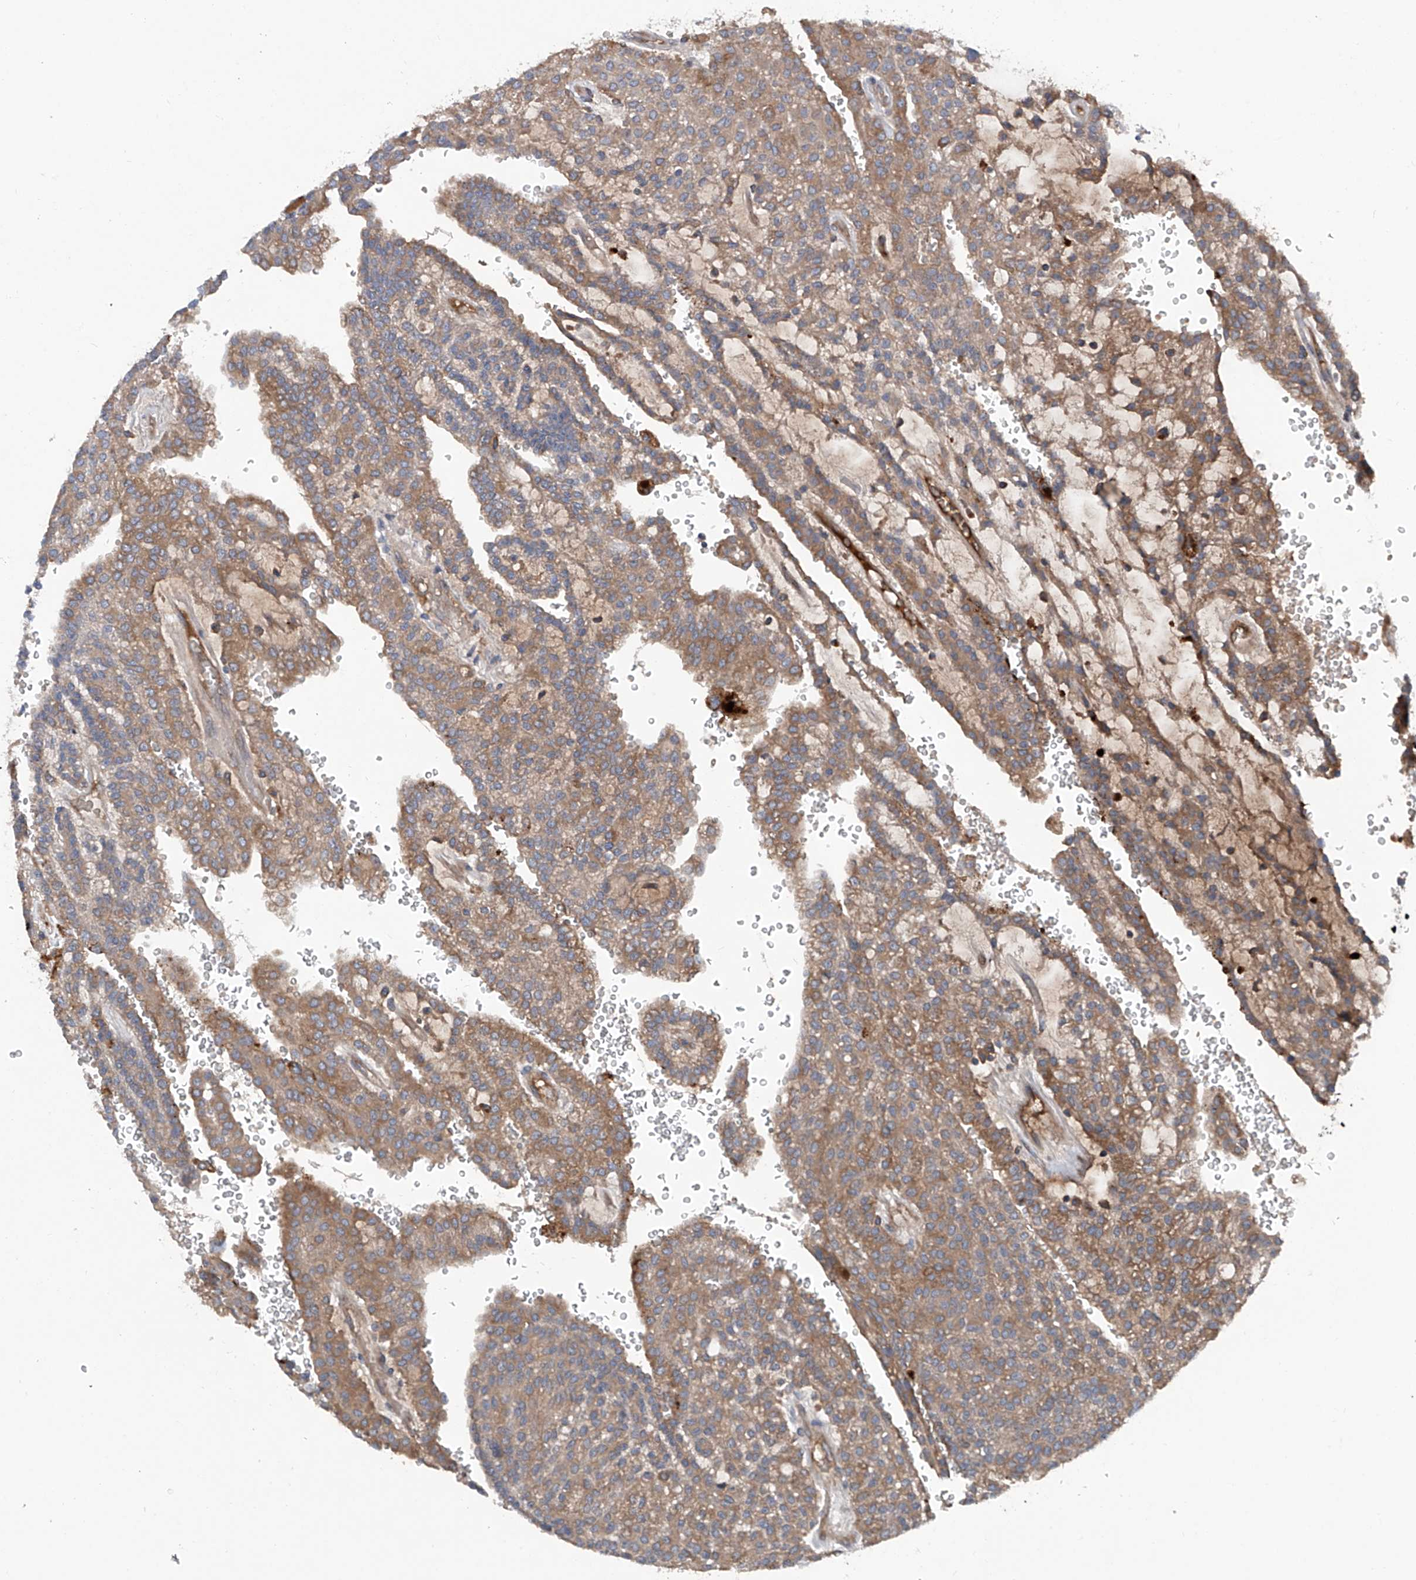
{"staining": {"intensity": "moderate", "quantity": ">75%", "location": "cytoplasmic/membranous"}, "tissue": "renal cancer", "cell_type": "Tumor cells", "image_type": "cancer", "snomed": [{"axis": "morphology", "description": "Adenocarcinoma, NOS"}, {"axis": "topography", "description": "Kidney"}], "caption": "A photomicrograph of human renal cancer stained for a protein shows moderate cytoplasmic/membranous brown staining in tumor cells.", "gene": "ASCC3", "patient": {"sex": "male", "age": 63}}